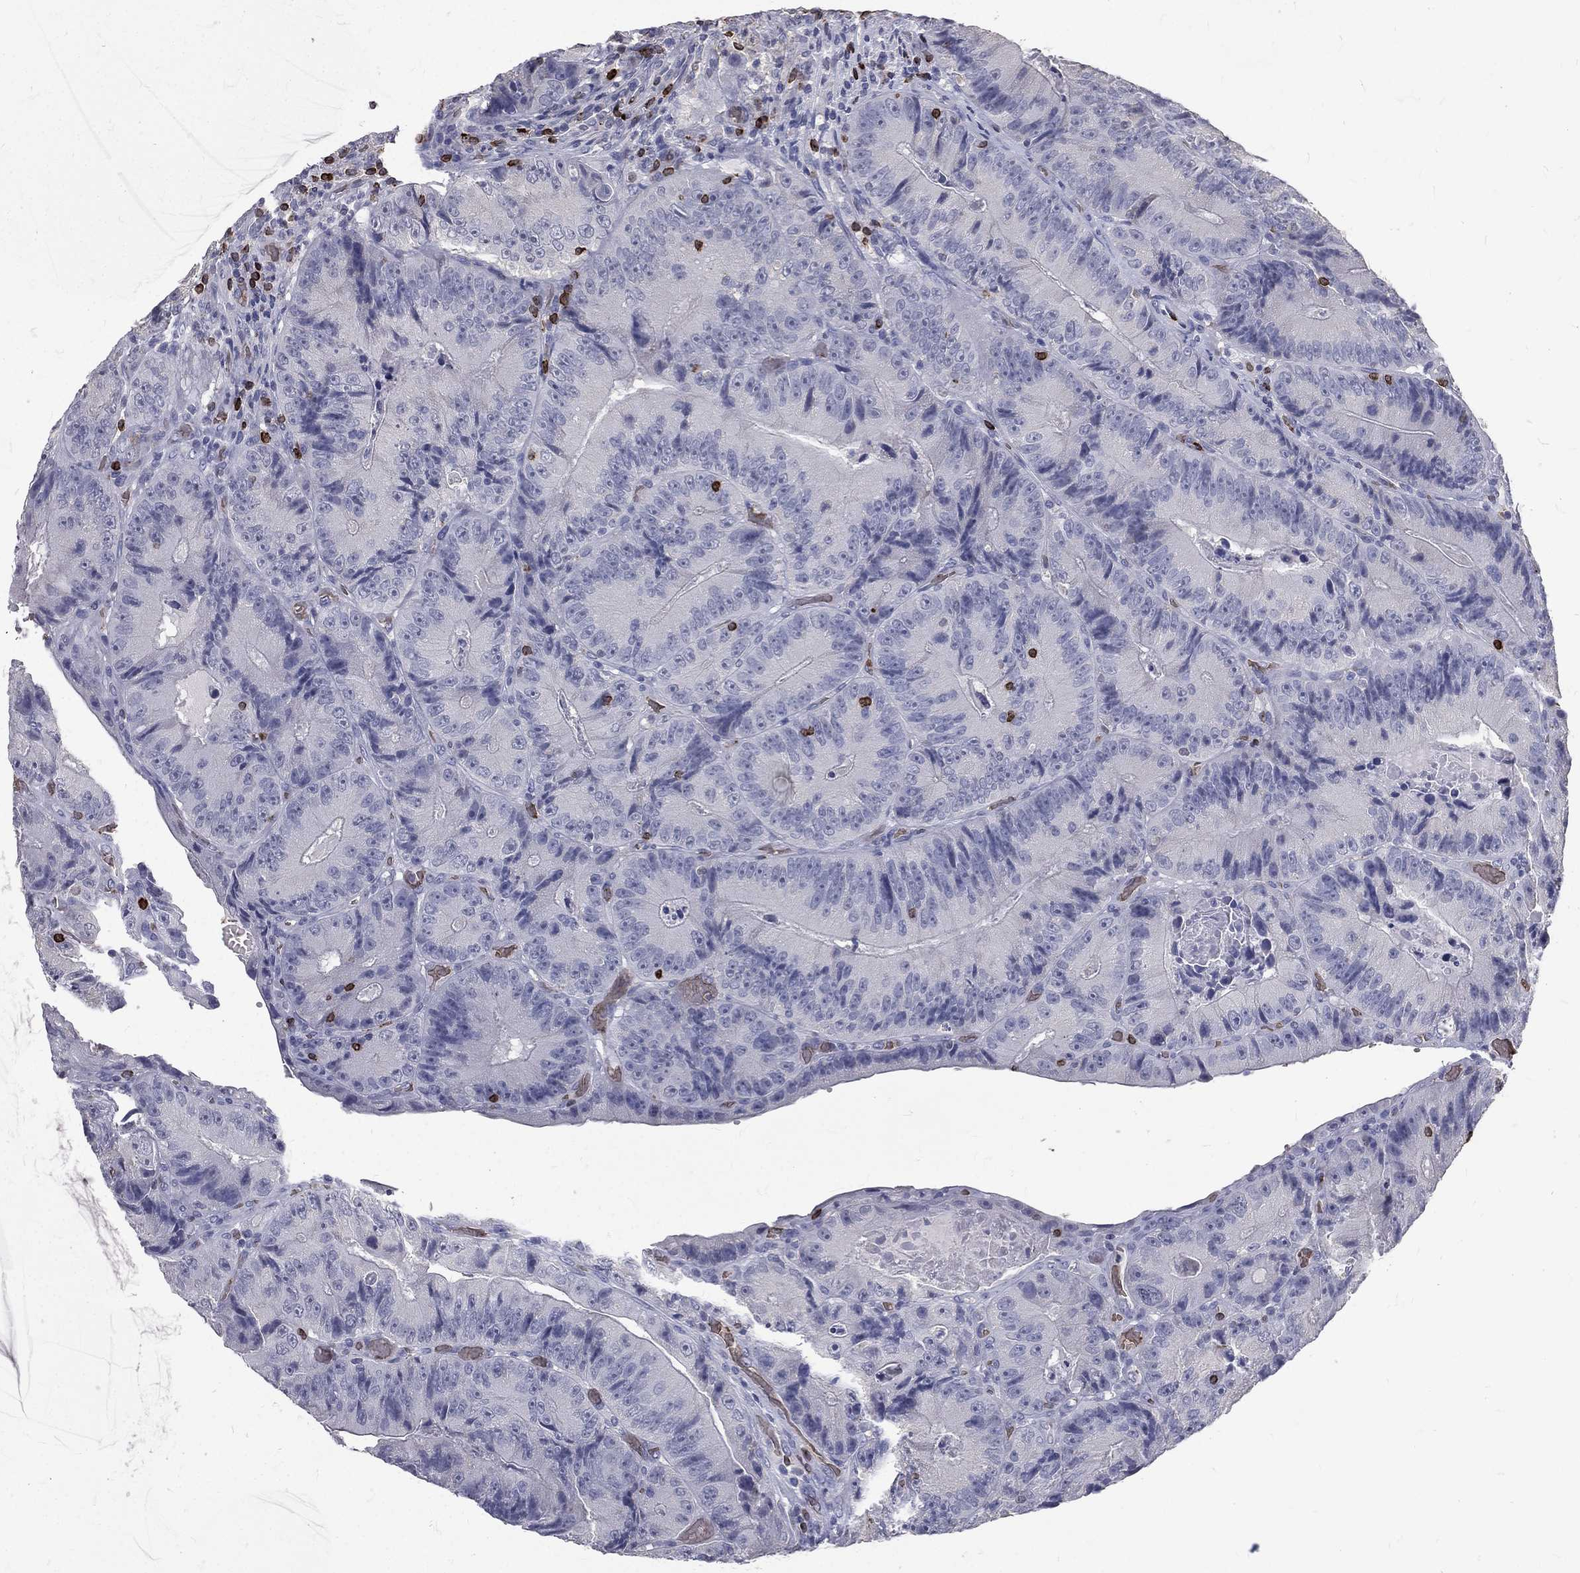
{"staining": {"intensity": "negative", "quantity": "none", "location": "none"}, "tissue": "colorectal cancer", "cell_type": "Tumor cells", "image_type": "cancer", "snomed": [{"axis": "morphology", "description": "Adenocarcinoma, NOS"}, {"axis": "topography", "description": "Colon"}], "caption": "Tumor cells show no significant protein positivity in colorectal cancer.", "gene": "CTSW", "patient": {"sex": "female", "age": 86}}